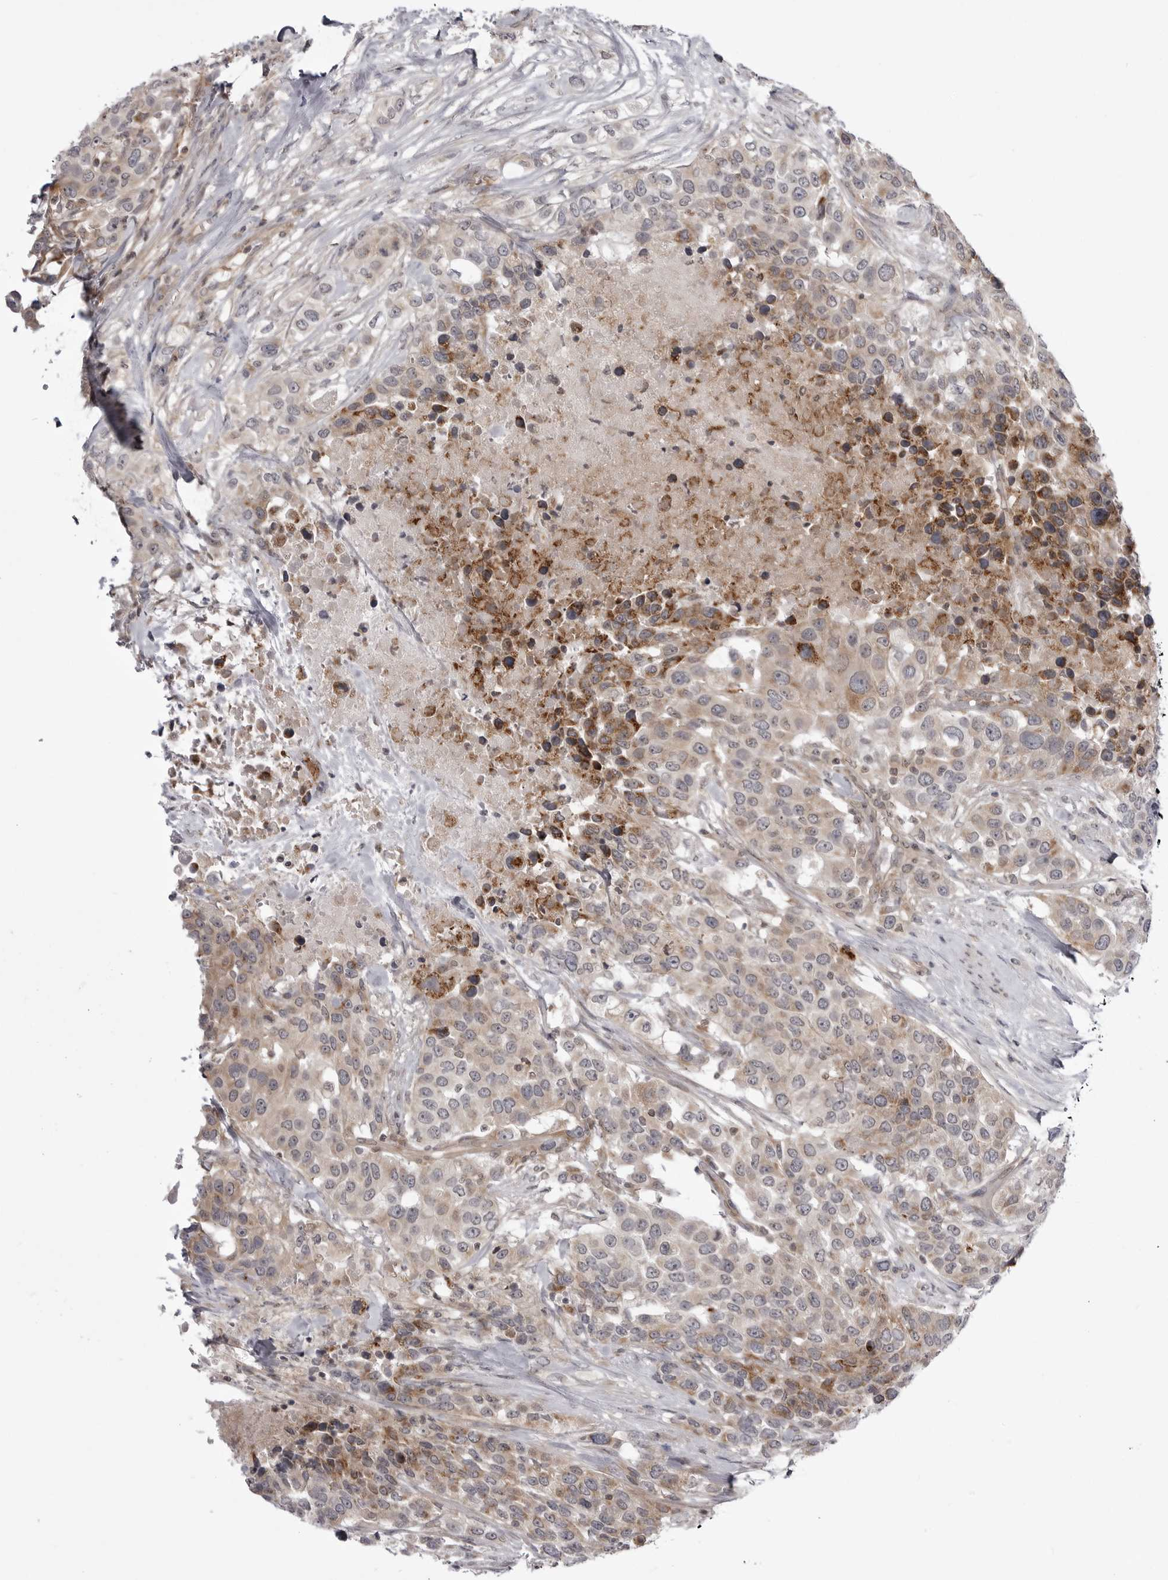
{"staining": {"intensity": "weak", "quantity": ">75%", "location": "cytoplasmic/membranous"}, "tissue": "urothelial cancer", "cell_type": "Tumor cells", "image_type": "cancer", "snomed": [{"axis": "morphology", "description": "Urothelial carcinoma, High grade"}, {"axis": "topography", "description": "Urinary bladder"}], "caption": "Approximately >75% of tumor cells in high-grade urothelial carcinoma show weak cytoplasmic/membranous protein staining as visualized by brown immunohistochemical staining.", "gene": "CCDC18", "patient": {"sex": "female", "age": 80}}